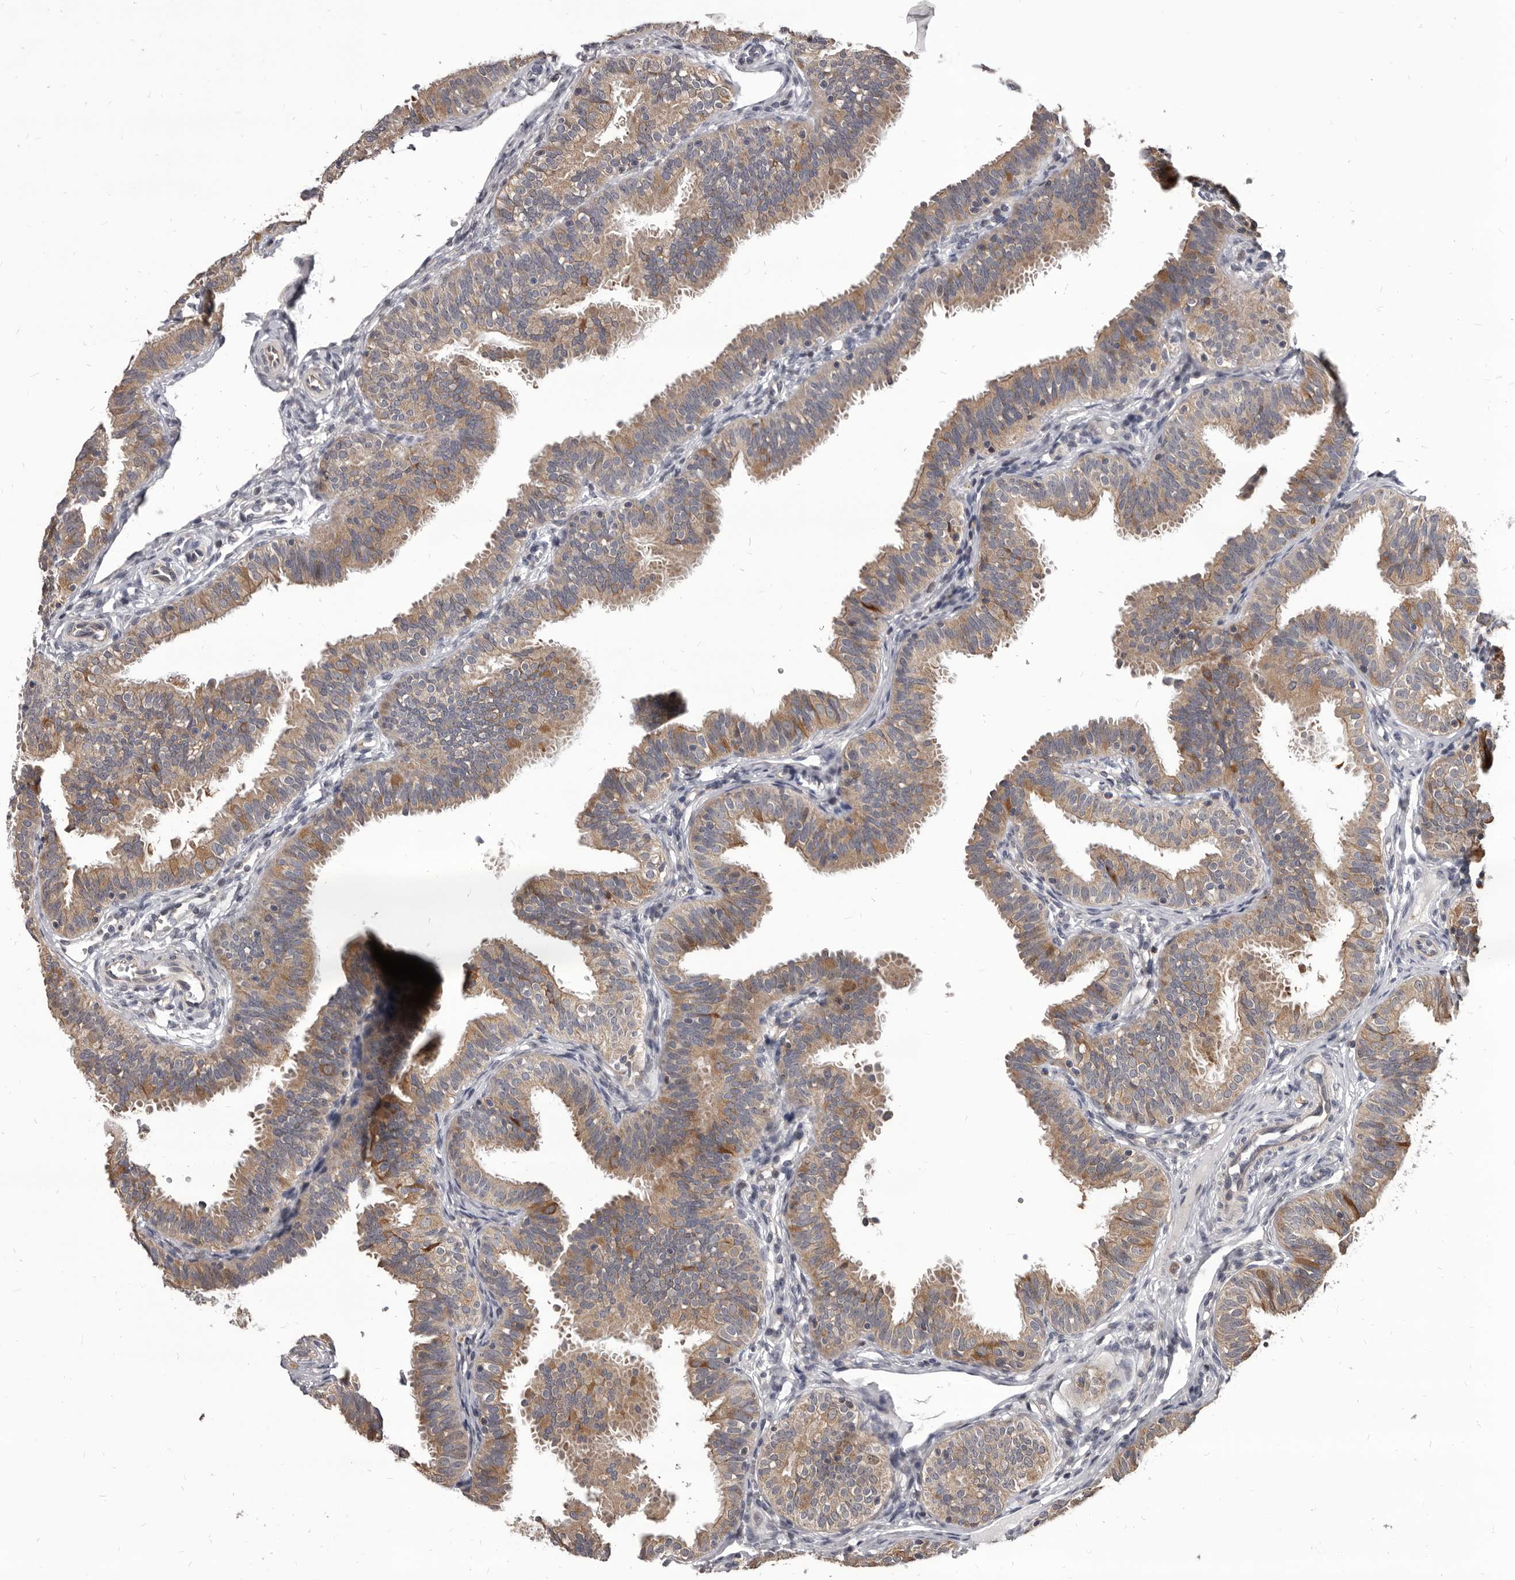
{"staining": {"intensity": "moderate", "quantity": "25%-75%", "location": "cytoplasmic/membranous"}, "tissue": "fallopian tube", "cell_type": "Glandular cells", "image_type": "normal", "snomed": [{"axis": "morphology", "description": "Normal tissue, NOS"}, {"axis": "topography", "description": "Fallopian tube"}], "caption": "Immunohistochemistry (IHC) histopathology image of benign human fallopian tube stained for a protein (brown), which shows medium levels of moderate cytoplasmic/membranous positivity in about 25%-75% of glandular cells.", "gene": "MAP3K14", "patient": {"sex": "female", "age": 35}}